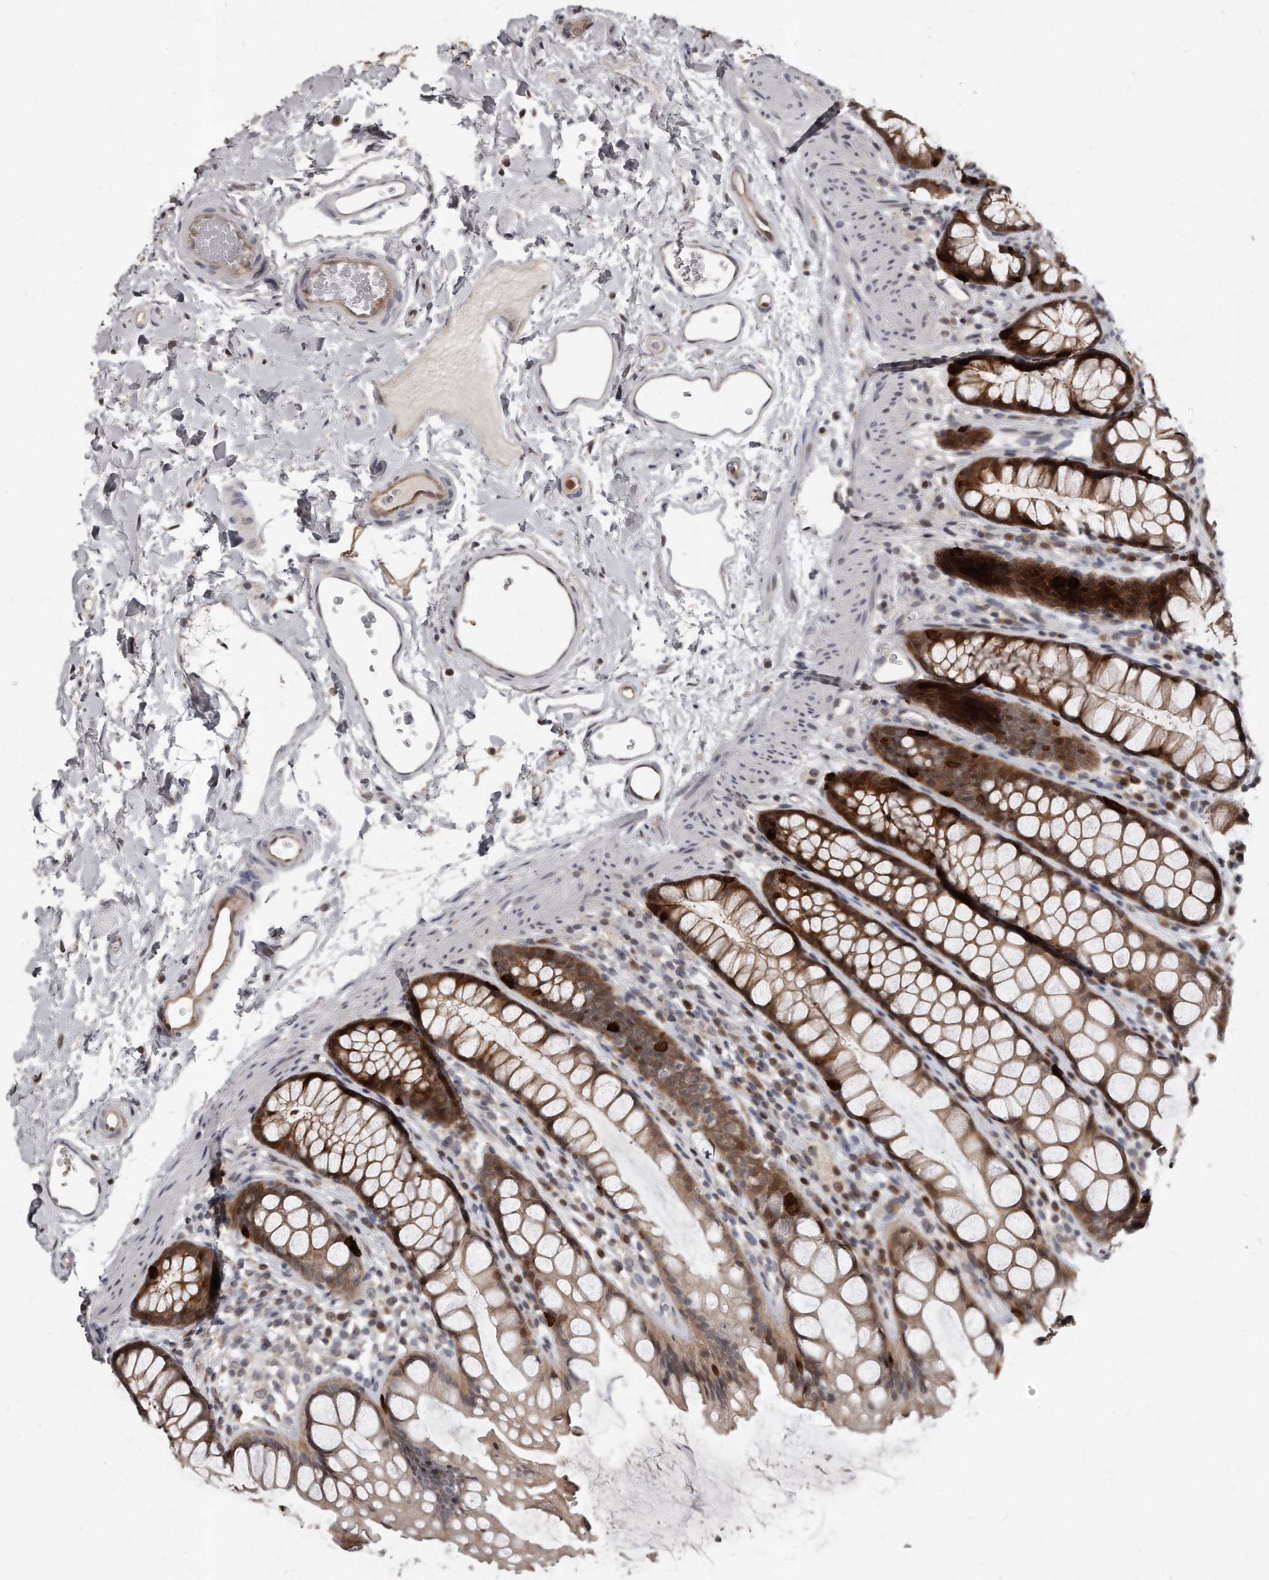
{"staining": {"intensity": "strong", "quantity": "<25%", "location": "cytoplasmic/membranous,nuclear"}, "tissue": "rectum", "cell_type": "Glandular cells", "image_type": "normal", "snomed": [{"axis": "morphology", "description": "Normal tissue, NOS"}, {"axis": "topography", "description": "Rectum"}], "caption": "IHC of unremarkable rectum demonstrates medium levels of strong cytoplasmic/membranous,nuclear positivity in about <25% of glandular cells. (DAB (3,3'-diaminobenzidine) IHC, brown staining for protein, blue staining for nuclei).", "gene": "GCH1", "patient": {"sex": "female", "age": 65}}